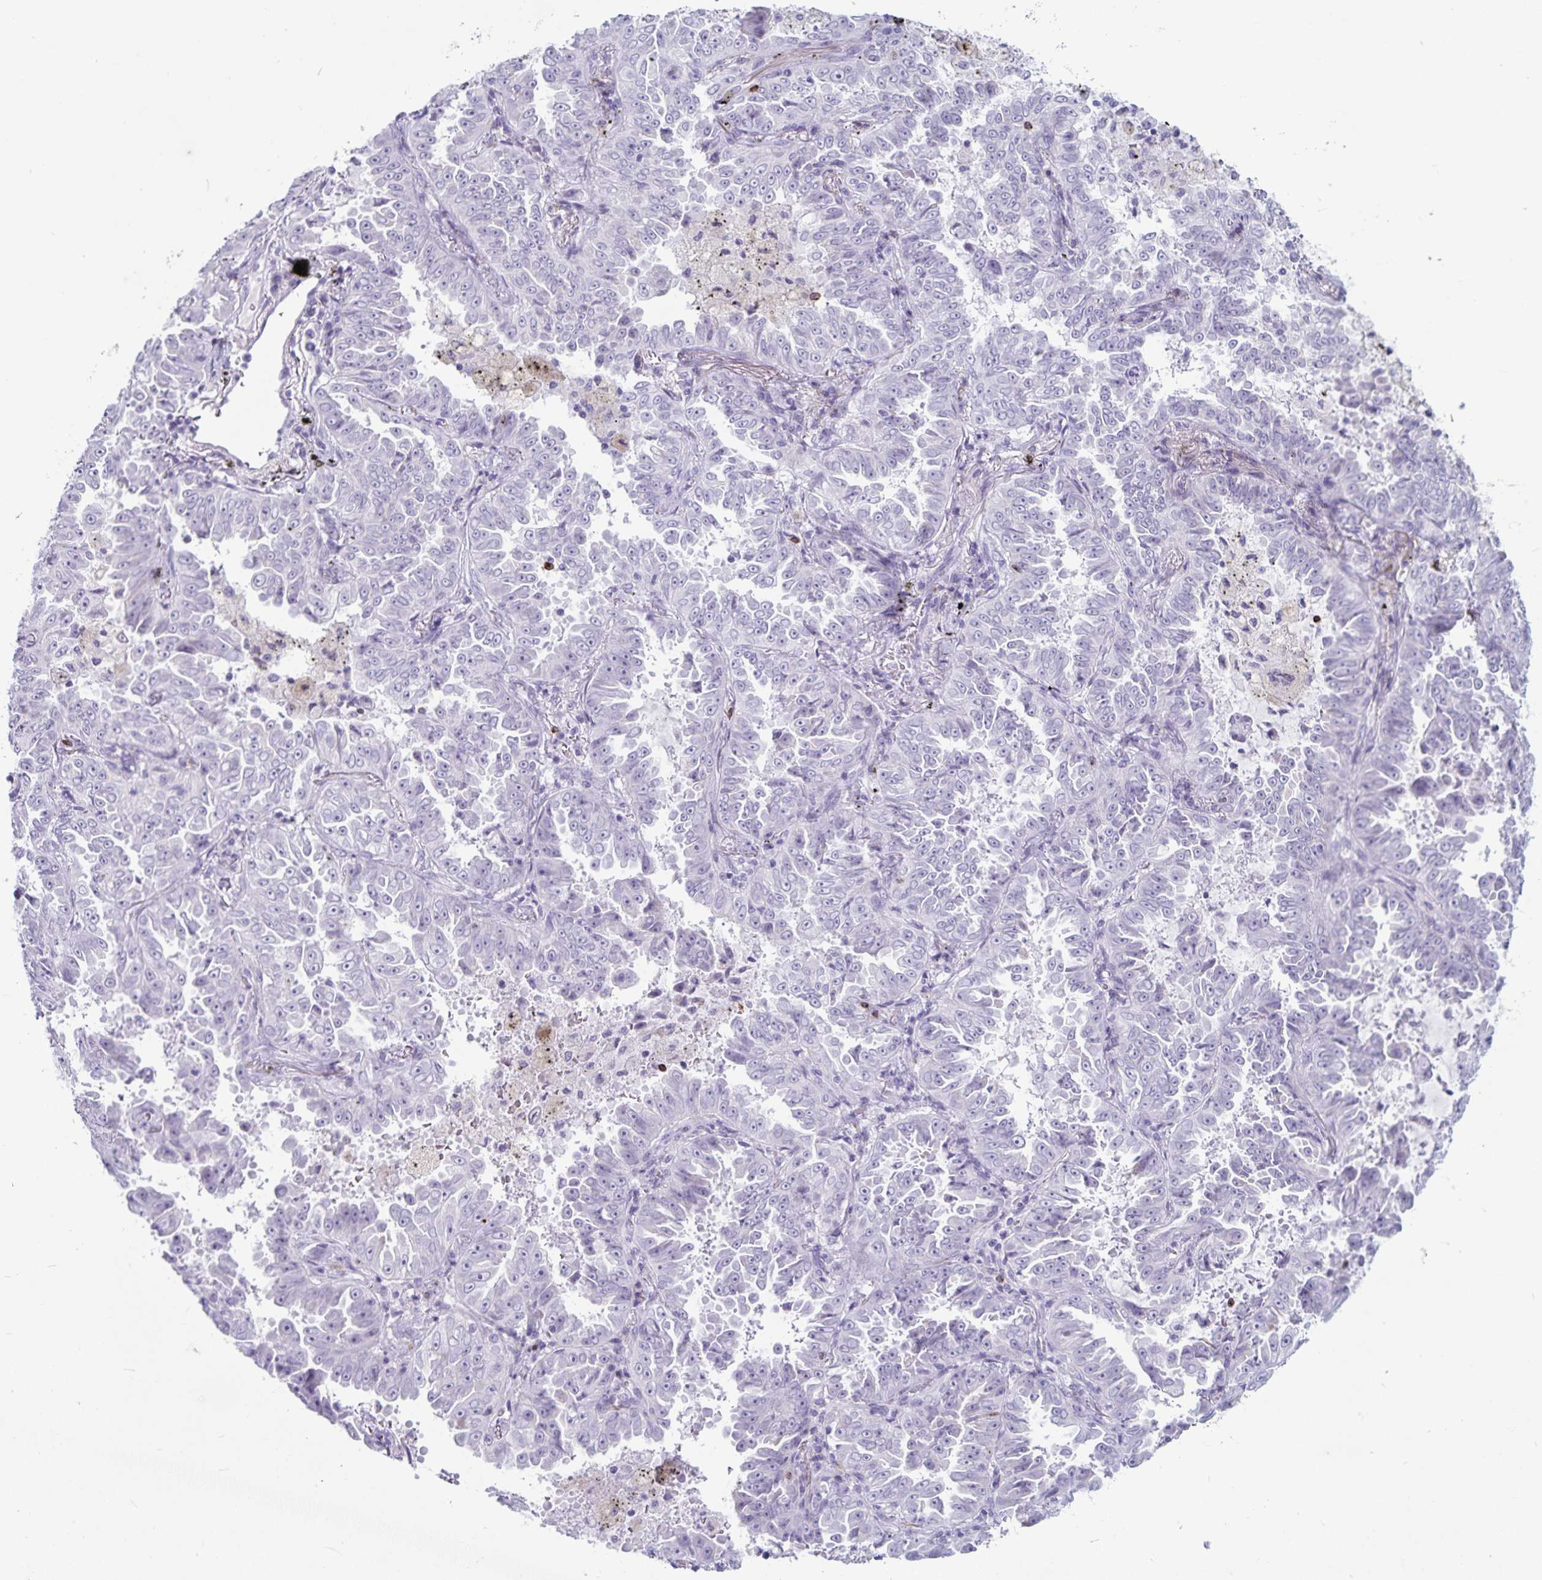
{"staining": {"intensity": "negative", "quantity": "none", "location": "none"}, "tissue": "lung cancer", "cell_type": "Tumor cells", "image_type": "cancer", "snomed": [{"axis": "morphology", "description": "Adenocarcinoma, NOS"}, {"axis": "topography", "description": "Lung"}], "caption": "The immunohistochemistry photomicrograph has no significant expression in tumor cells of lung cancer (adenocarcinoma) tissue. Brightfield microscopy of immunohistochemistry (IHC) stained with DAB (3,3'-diaminobenzidine) (brown) and hematoxylin (blue), captured at high magnification.", "gene": "GNLY", "patient": {"sex": "female", "age": 52}}